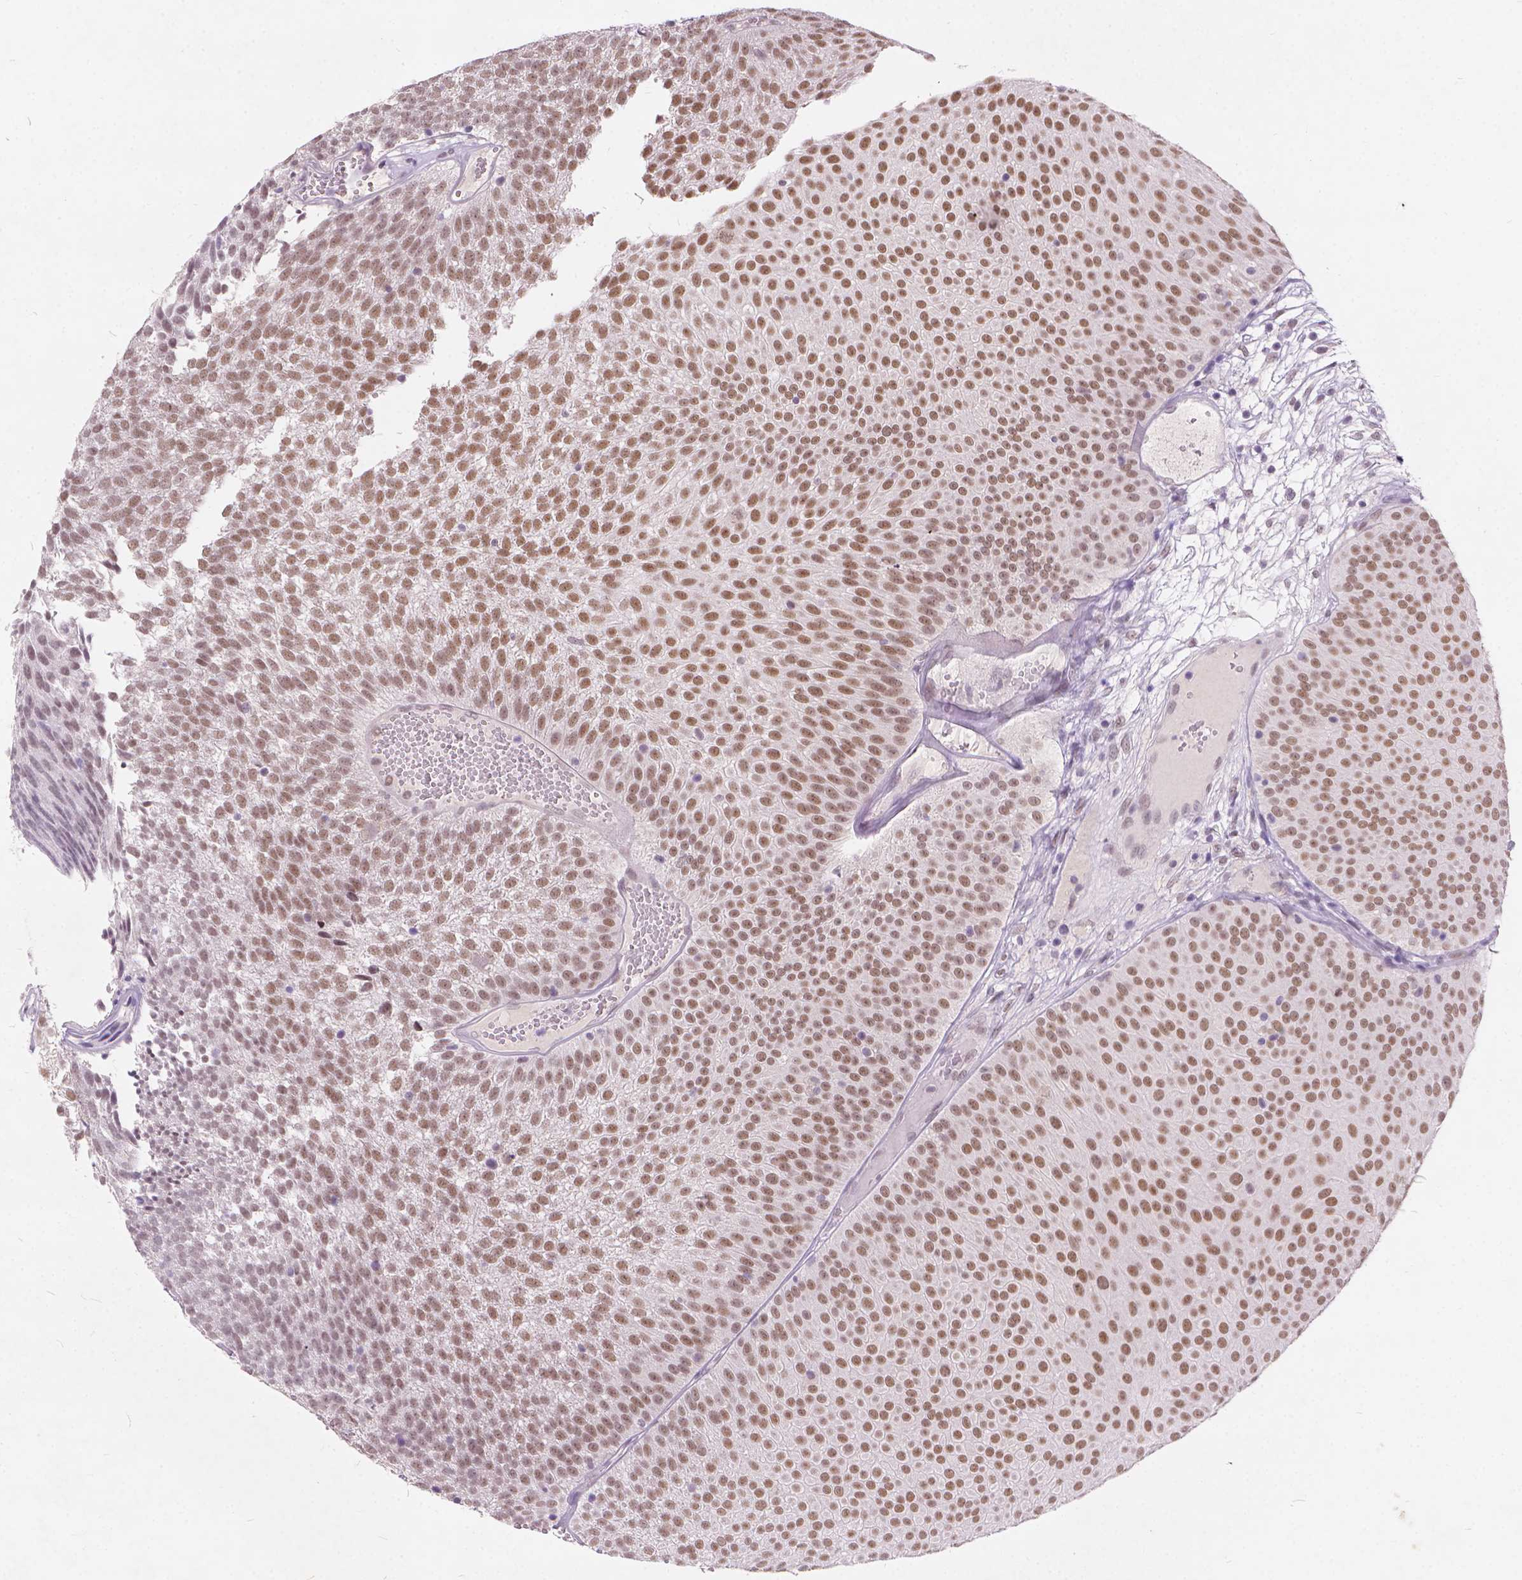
{"staining": {"intensity": "moderate", "quantity": ">75%", "location": "nuclear"}, "tissue": "urothelial cancer", "cell_type": "Tumor cells", "image_type": "cancer", "snomed": [{"axis": "morphology", "description": "Urothelial carcinoma, Low grade"}, {"axis": "topography", "description": "Urinary bladder"}], "caption": "Urothelial carcinoma (low-grade) stained for a protein (brown) shows moderate nuclear positive staining in about >75% of tumor cells.", "gene": "FAM53A", "patient": {"sex": "male", "age": 52}}